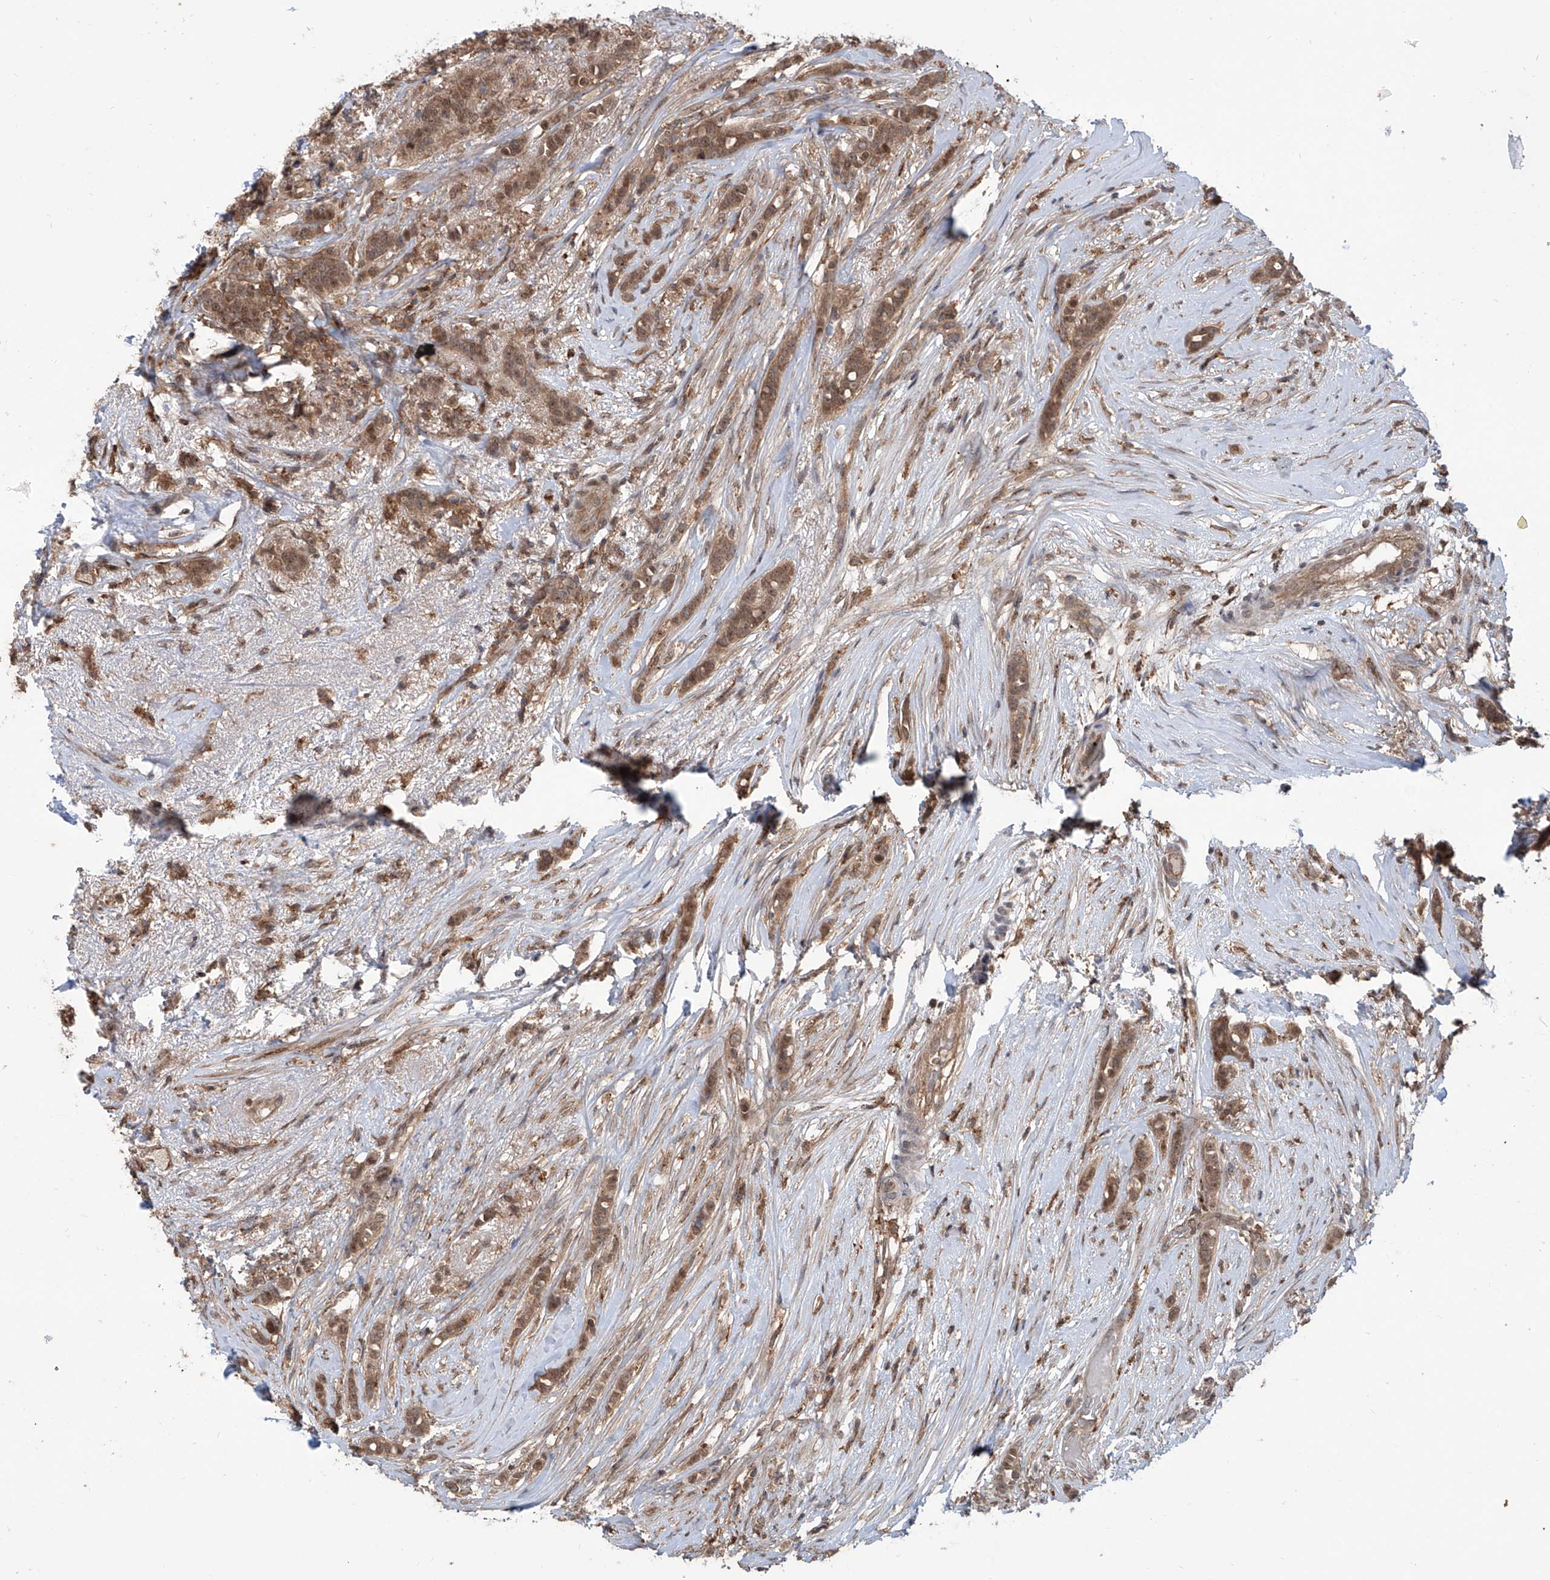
{"staining": {"intensity": "moderate", "quantity": ">75%", "location": "cytoplasmic/membranous,nuclear"}, "tissue": "breast cancer", "cell_type": "Tumor cells", "image_type": "cancer", "snomed": [{"axis": "morphology", "description": "Lobular carcinoma"}, {"axis": "topography", "description": "Breast"}], "caption": "Approximately >75% of tumor cells in breast cancer (lobular carcinoma) reveal moderate cytoplasmic/membranous and nuclear protein expression as visualized by brown immunohistochemical staining.", "gene": "HOXC8", "patient": {"sex": "female", "age": 51}}